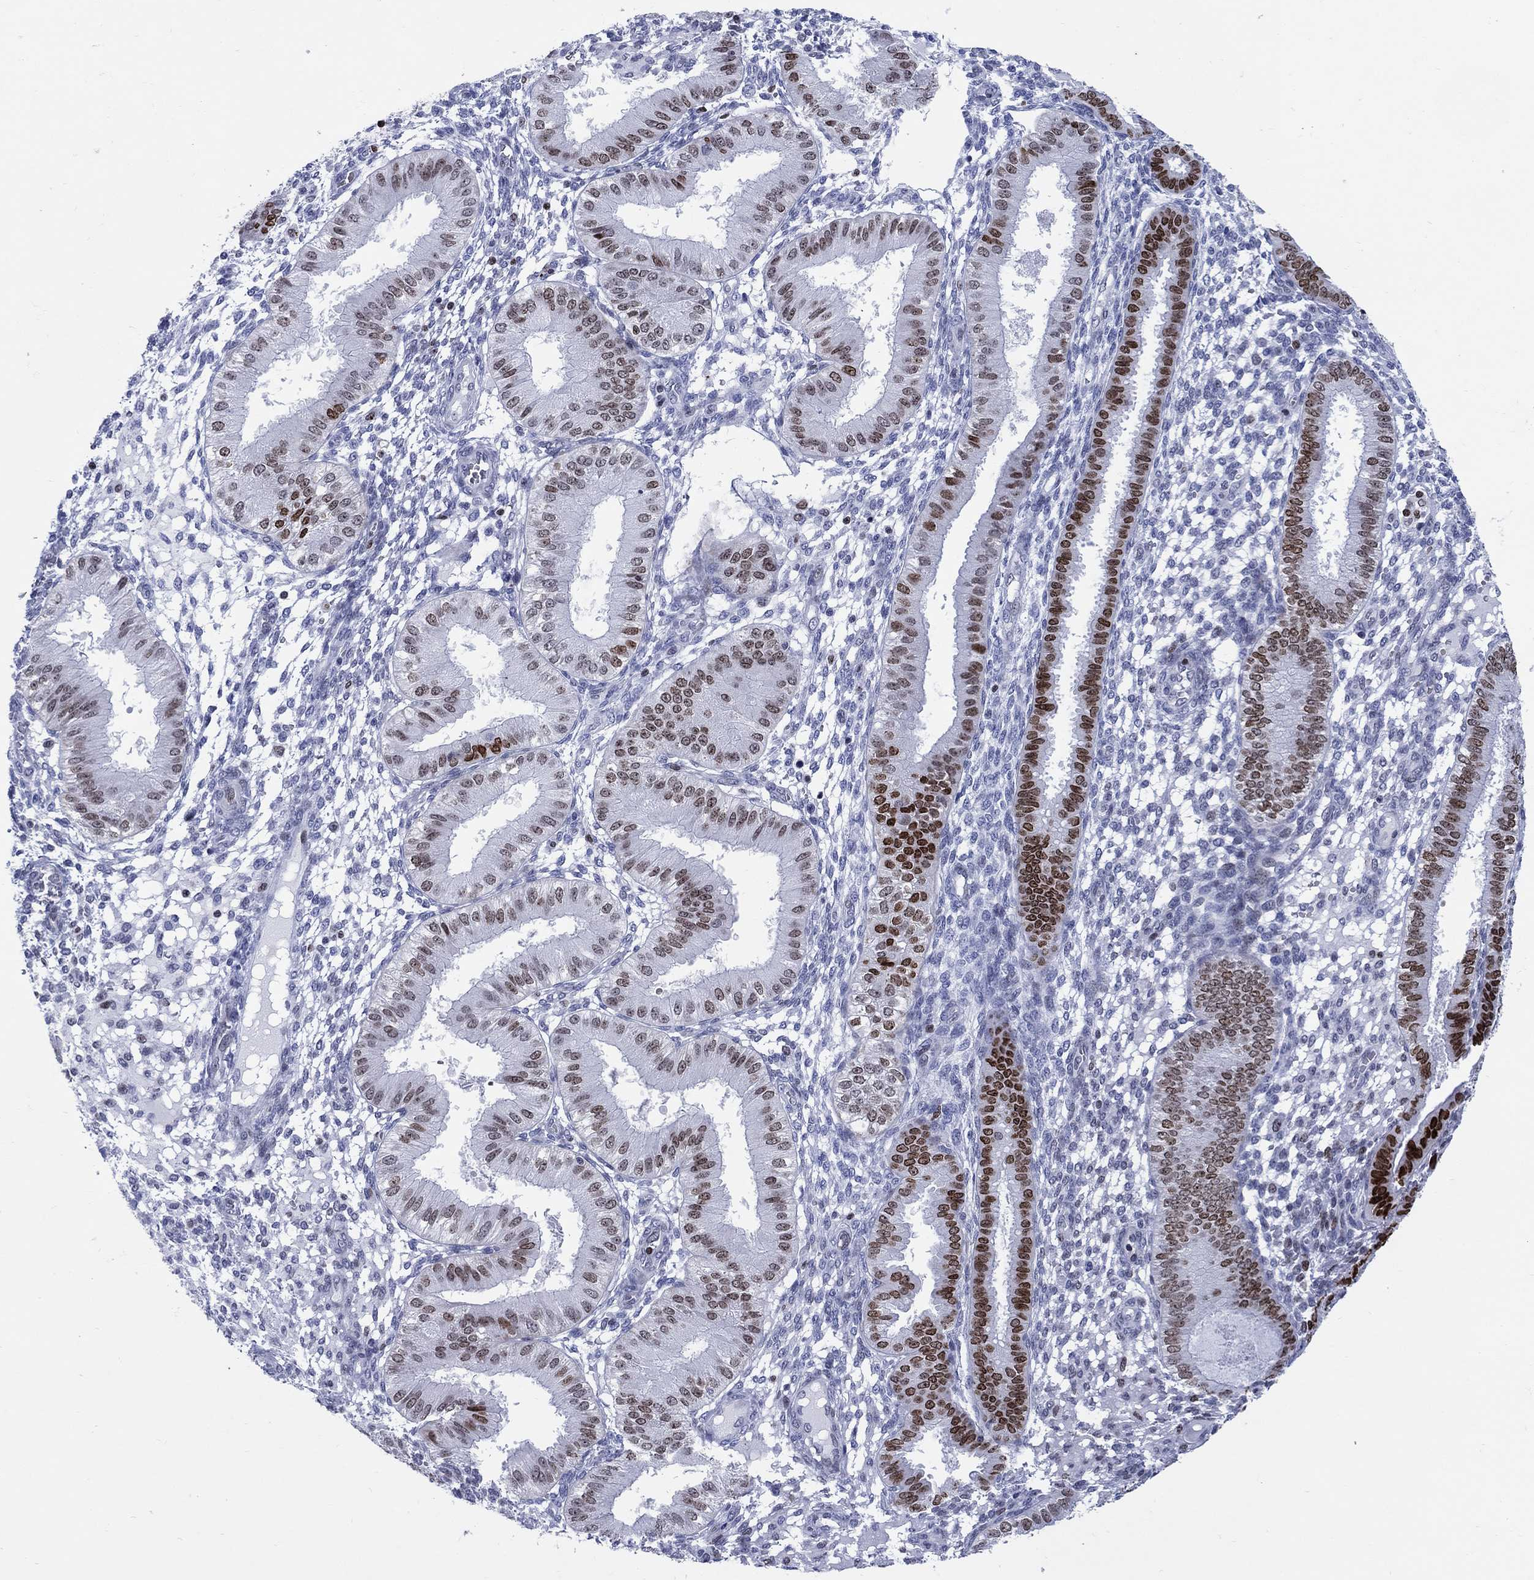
{"staining": {"intensity": "negative", "quantity": "none", "location": "none"}, "tissue": "endometrium", "cell_type": "Cells in endometrial stroma", "image_type": "normal", "snomed": [{"axis": "morphology", "description": "Normal tissue, NOS"}, {"axis": "topography", "description": "Endometrium"}], "caption": "Endometrium was stained to show a protein in brown. There is no significant expression in cells in endometrial stroma. (Brightfield microscopy of DAB (3,3'-diaminobenzidine) IHC at high magnification).", "gene": "HMGA1", "patient": {"sex": "female", "age": 43}}